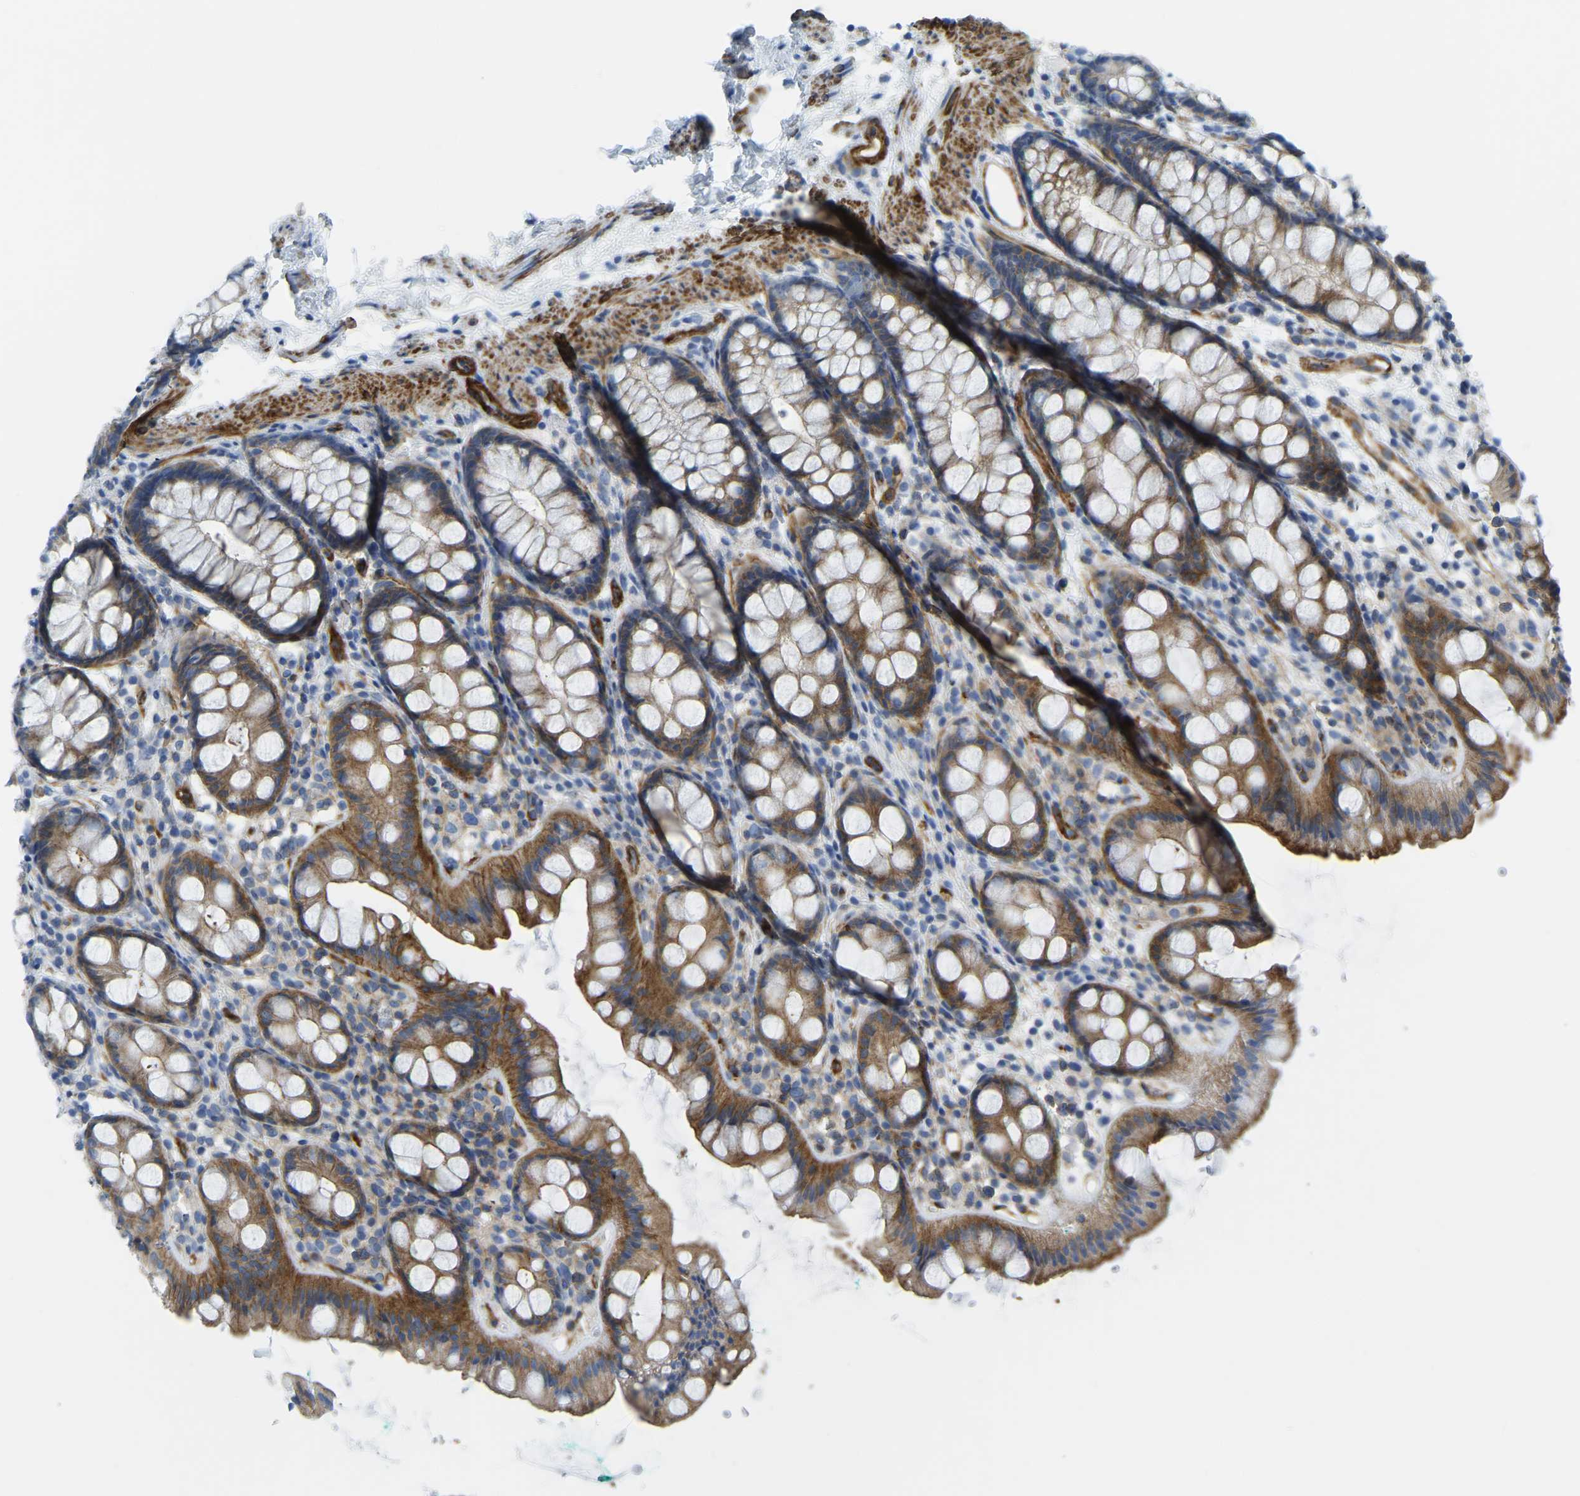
{"staining": {"intensity": "strong", "quantity": "25%-75%", "location": "cytoplasmic/membranous"}, "tissue": "rectum", "cell_type": "Glandular cells", "image_type": "normal", "snomed": [{"axis": "morphology", "description": "Normal tissue, NOS"}, {"axis": "topography", "description": "Rectum"}], "caption": "Glandular cells show high levels of strong cytoplasmic/membranous positivity in about 25%-75% of cells in unremarkable rectum. The protein is shown in brown color, while the nuclei are stained blue.", "gene": "MYL3", "patient": {"sex": "female", "age": 65}}